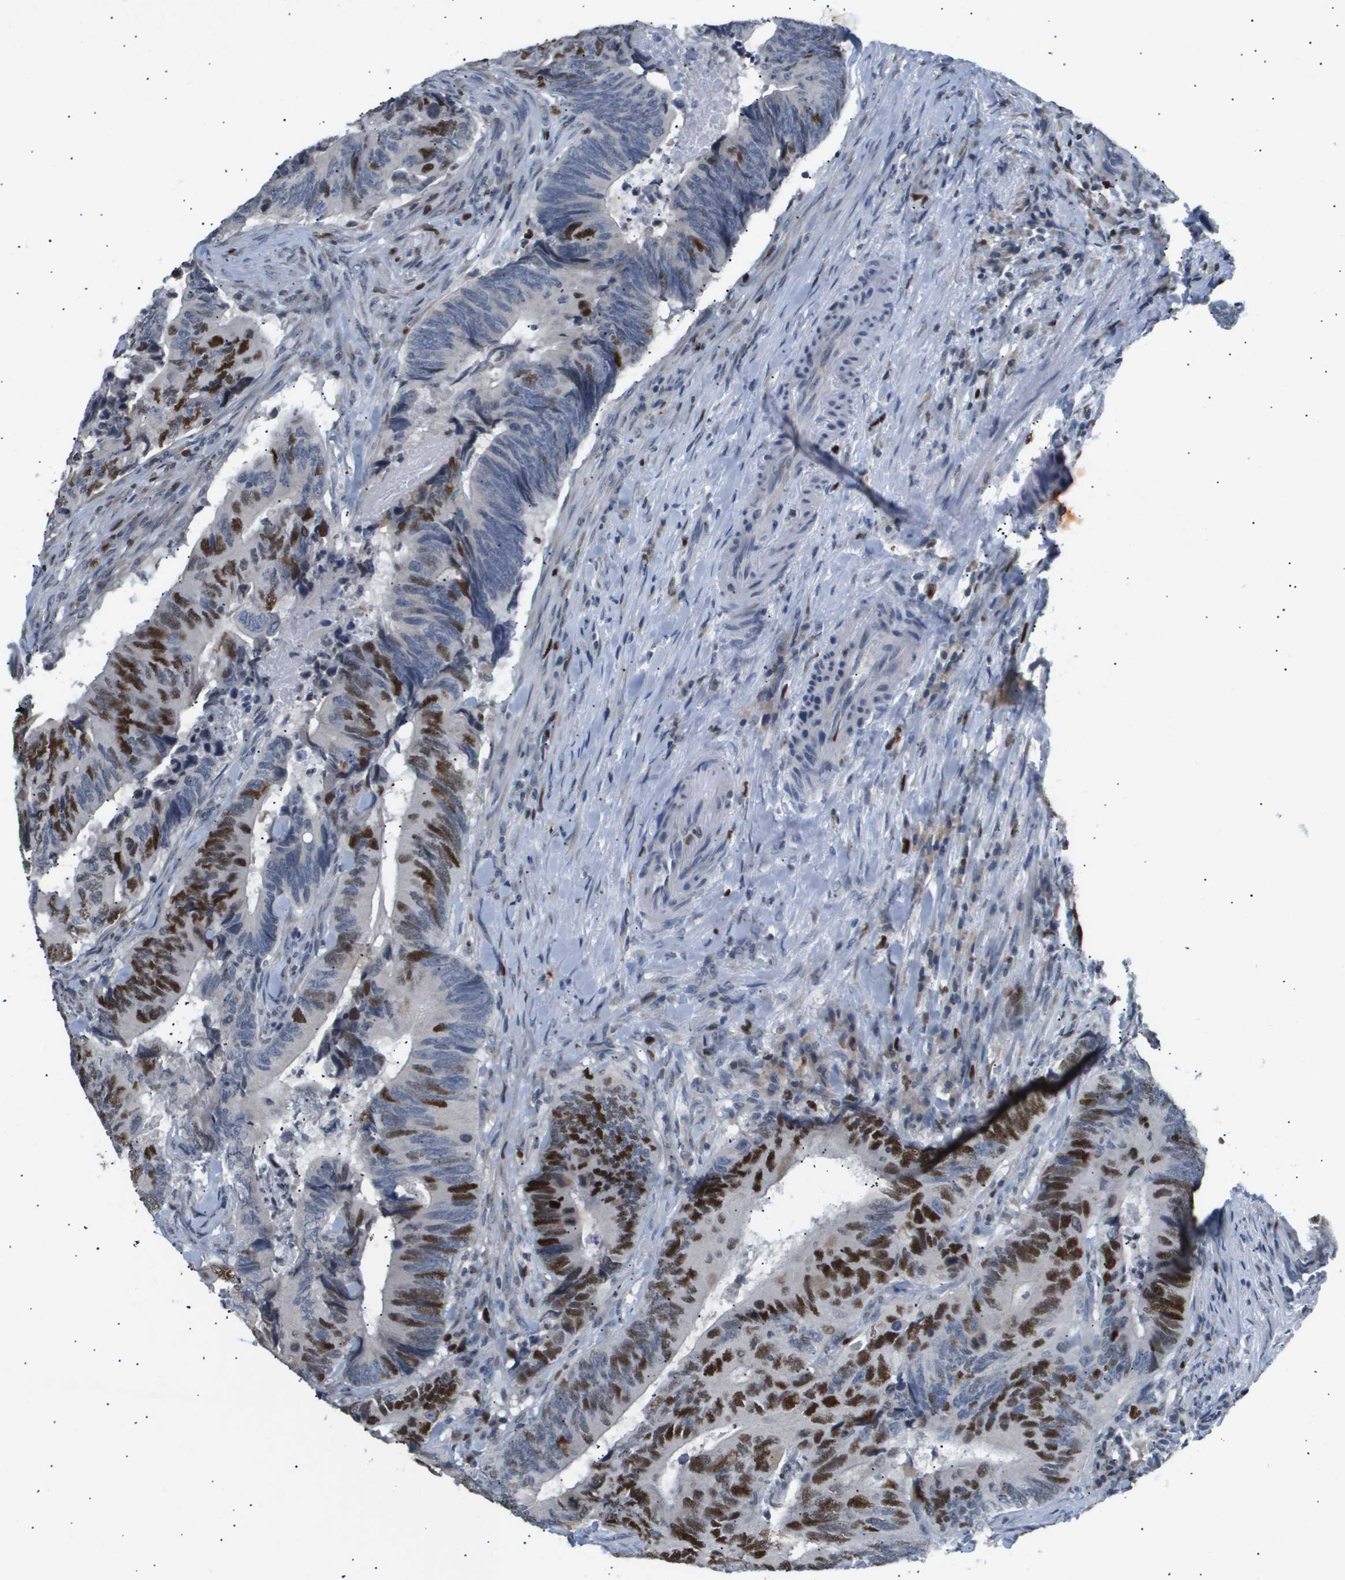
{"staining": {"intensity": "strong", "quantity": "25%-75%", "location": "nuclear"}, "tissue": "colorectal cancer", "cell_type": "Tumor cells", "image_type": "cancer", "snomed": [{"axis": "morphology", "description": "Normal tissue, NOS"}, {"axis": "morphology", "description": "Adenocarcinoma, NOS"}, {"axis": "topography", "description": "Colon"}], "caption": "Protein analysis of adenocarcinoma (colorectal) tissue shows strong nuclear expression in approximately 25%-75% of tumor cells. (IHC, brightfield microscopy, high magnification).", "gene": "ANAPC2", "patient": {"sex": "male", "age": 56}}